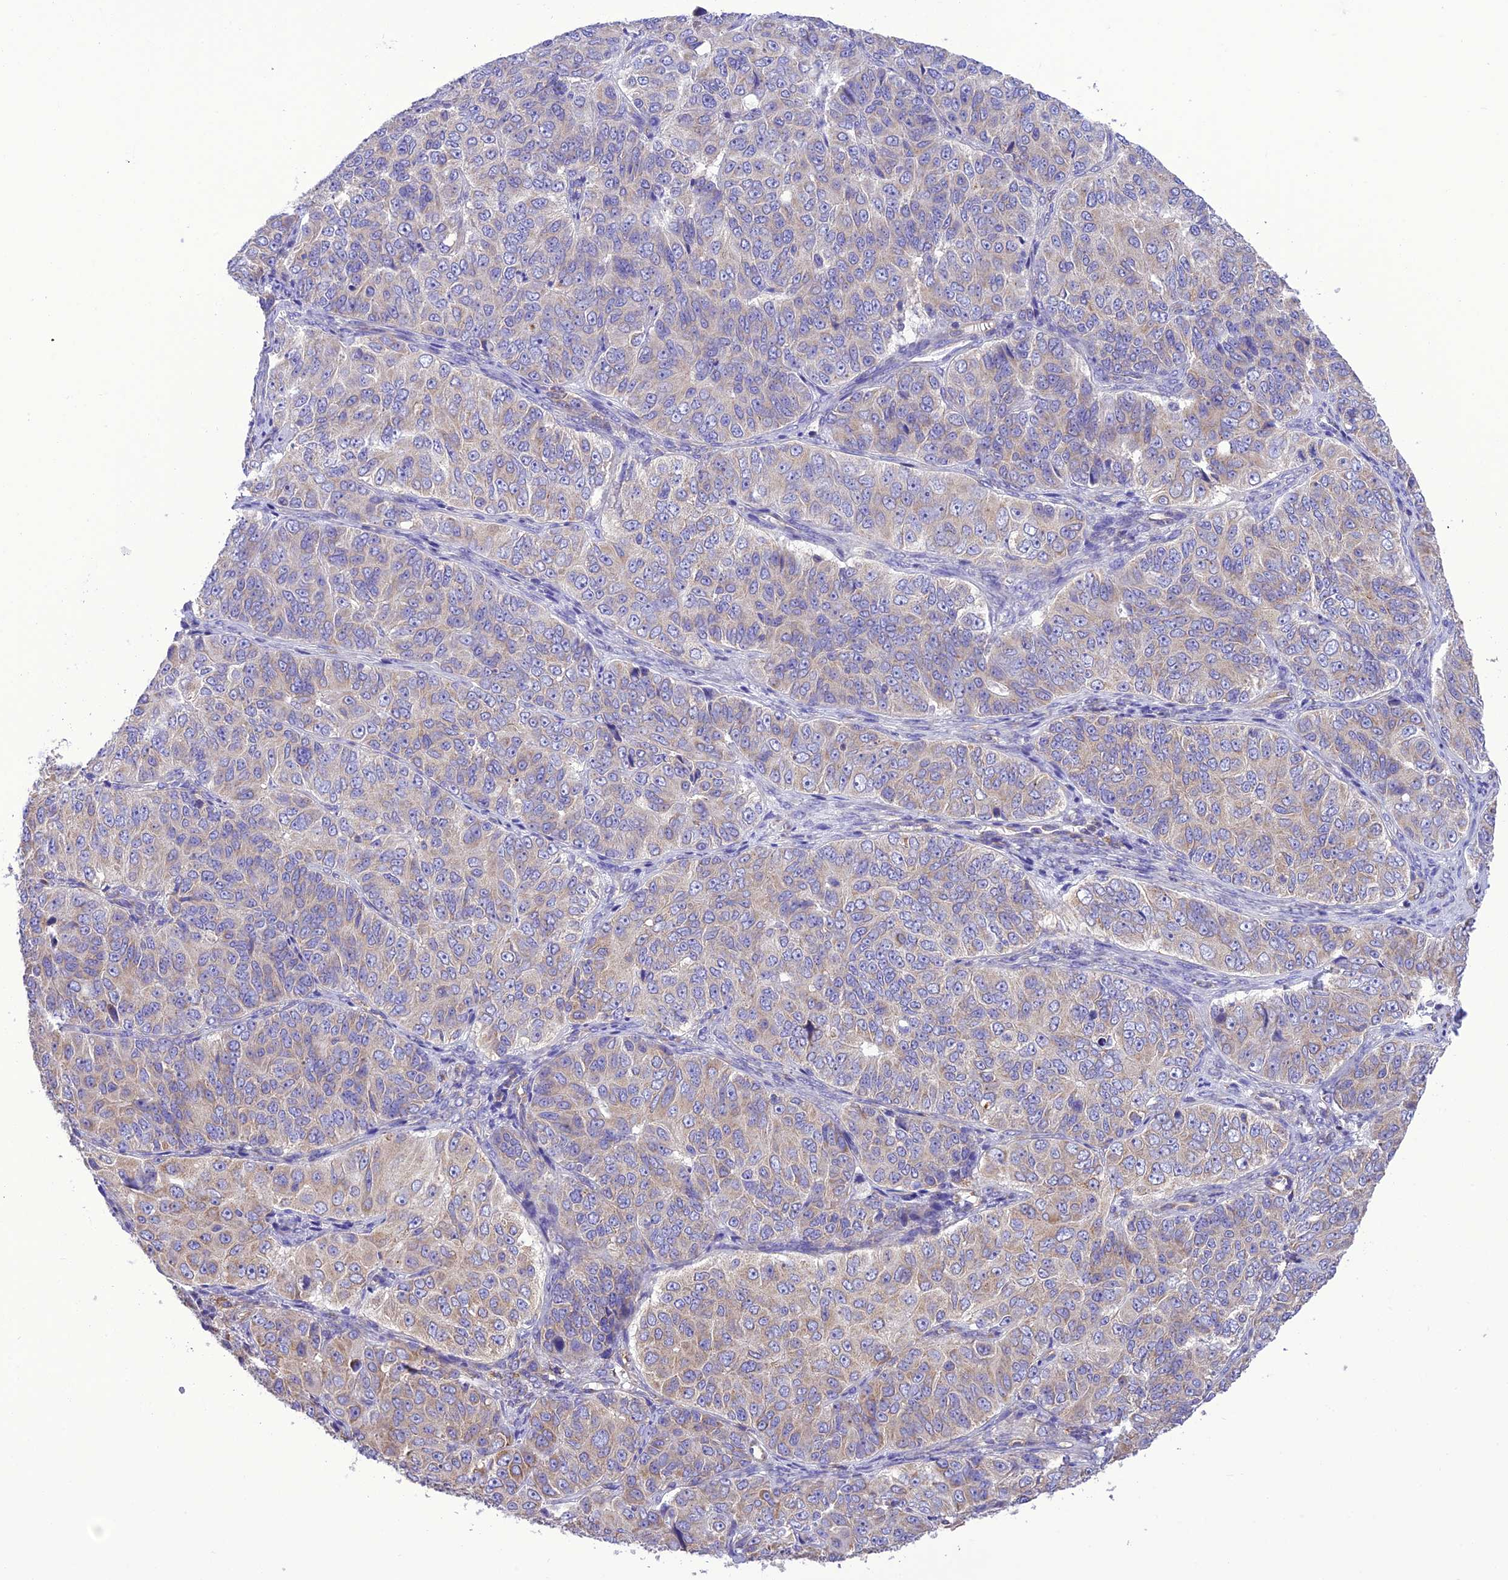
{"staining": {"intensity": "weak", "quantity": "<25%", "location": "cytoplasmic/membranous"}, "tissue": "ovarian cancer", "cell_type": "Tumor cells", "image_type": "cancer", "snomed": [{"axis": "morphology", "description": "Carcinoma, endometroid"}, {"axis": "topography", "description": "Ovary"}], "caption": "A high-resolution image shows immunohistochemistry staining of endometroid carcinoma (ovarian), which exhibits no significant expression in tumor cells.", "gene": "MAP3K12", "patient": {"sex": "female", "age": 51}}